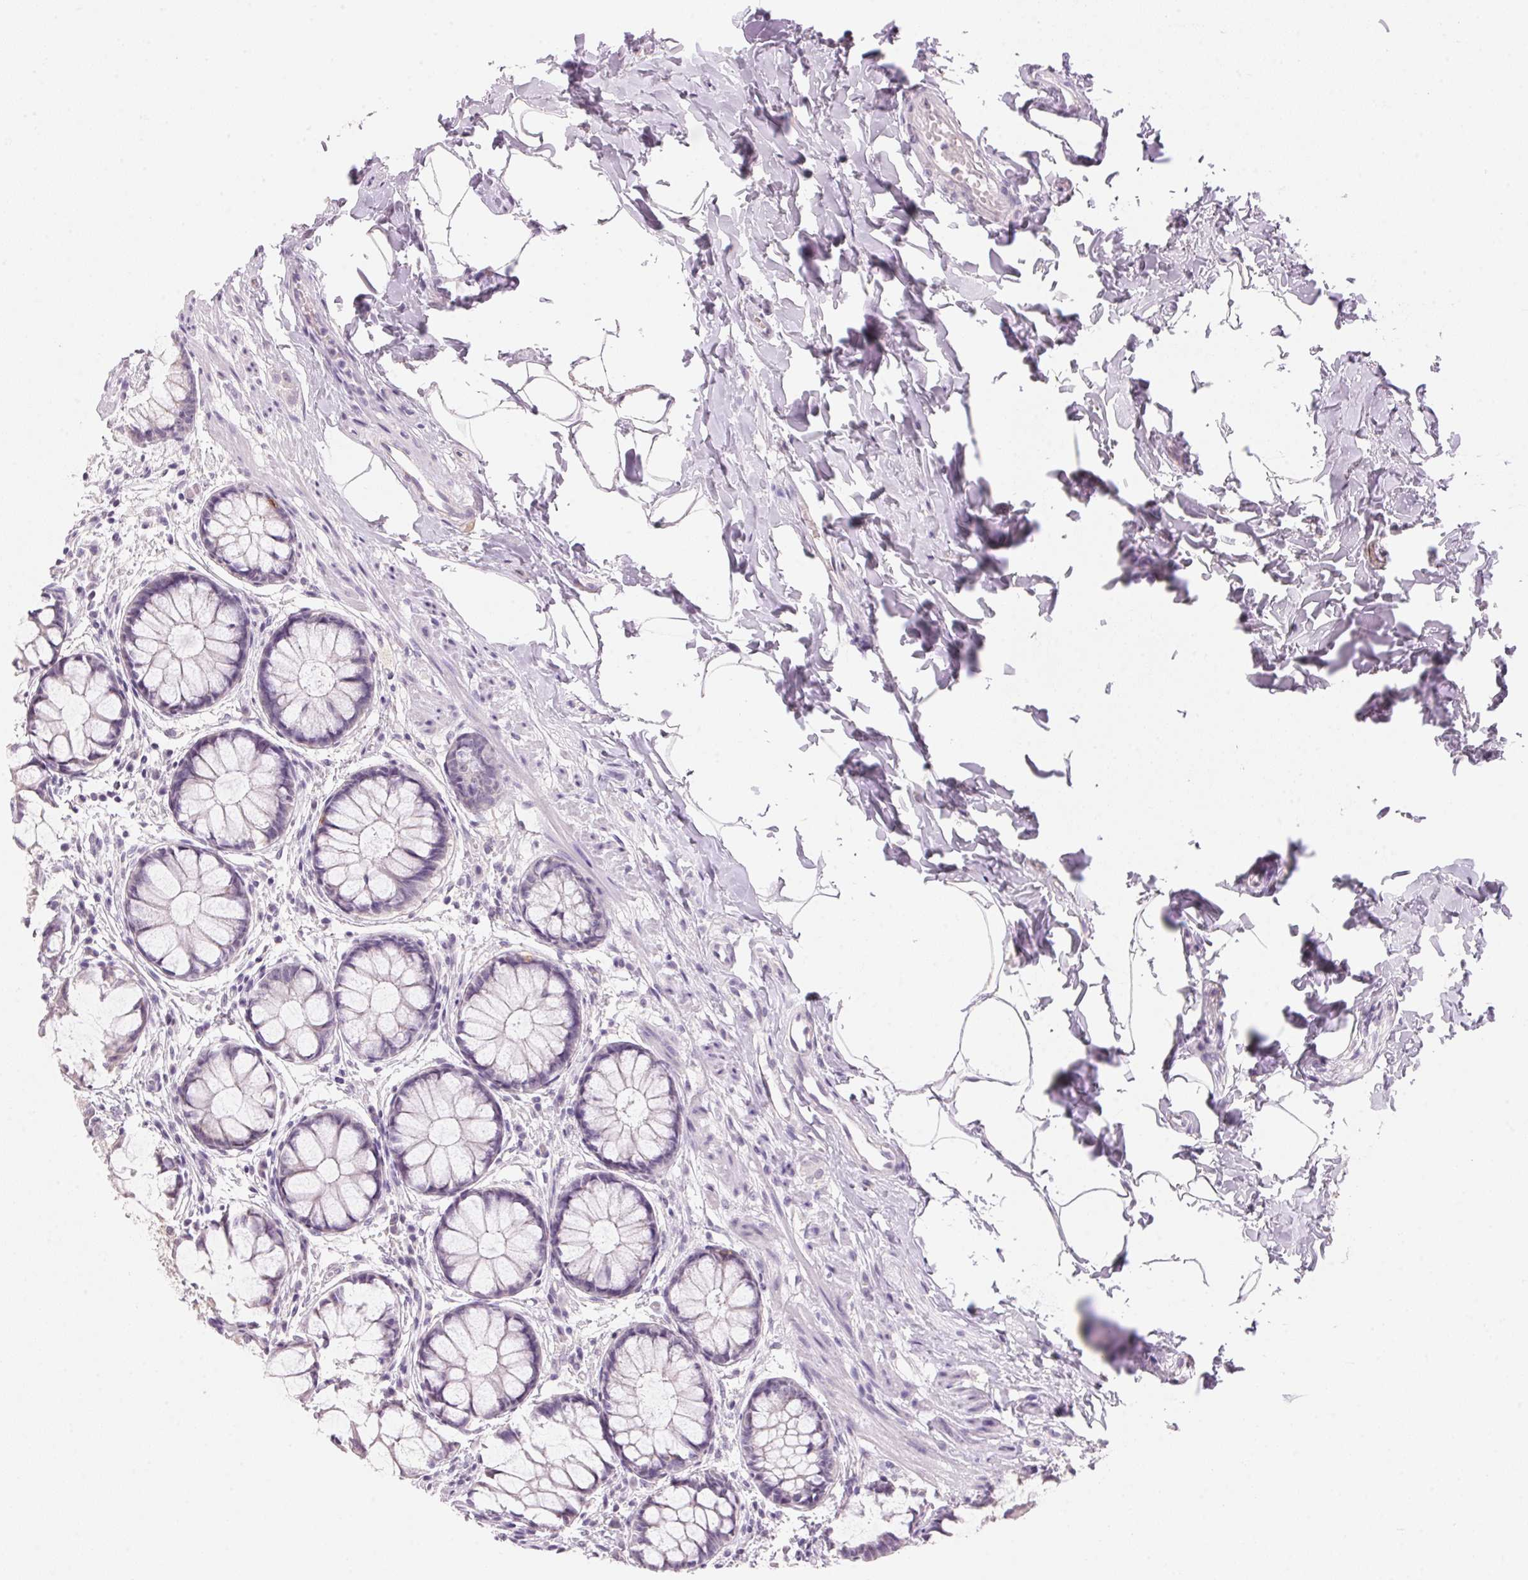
{"staining": {"intensity": "negative", "quantity": "none", "location": "none"}, "tissue": "rectum", "cell_type": "Glandular cells", "image_type": "normal", "snomed": [{"axis": "morphology", "description": "Normal tissue, NOS"}, {"axis": "topography", "description": "Rectum"}], "caption": "A high-resolution photomicrograph shows immunohistochemistry (IHC) staining of unremarkable rectum, which exhibits no significant positivity in glandular cells.", "gene": "CYP11B1", "patient": {"sex": "female", "age": 62}}